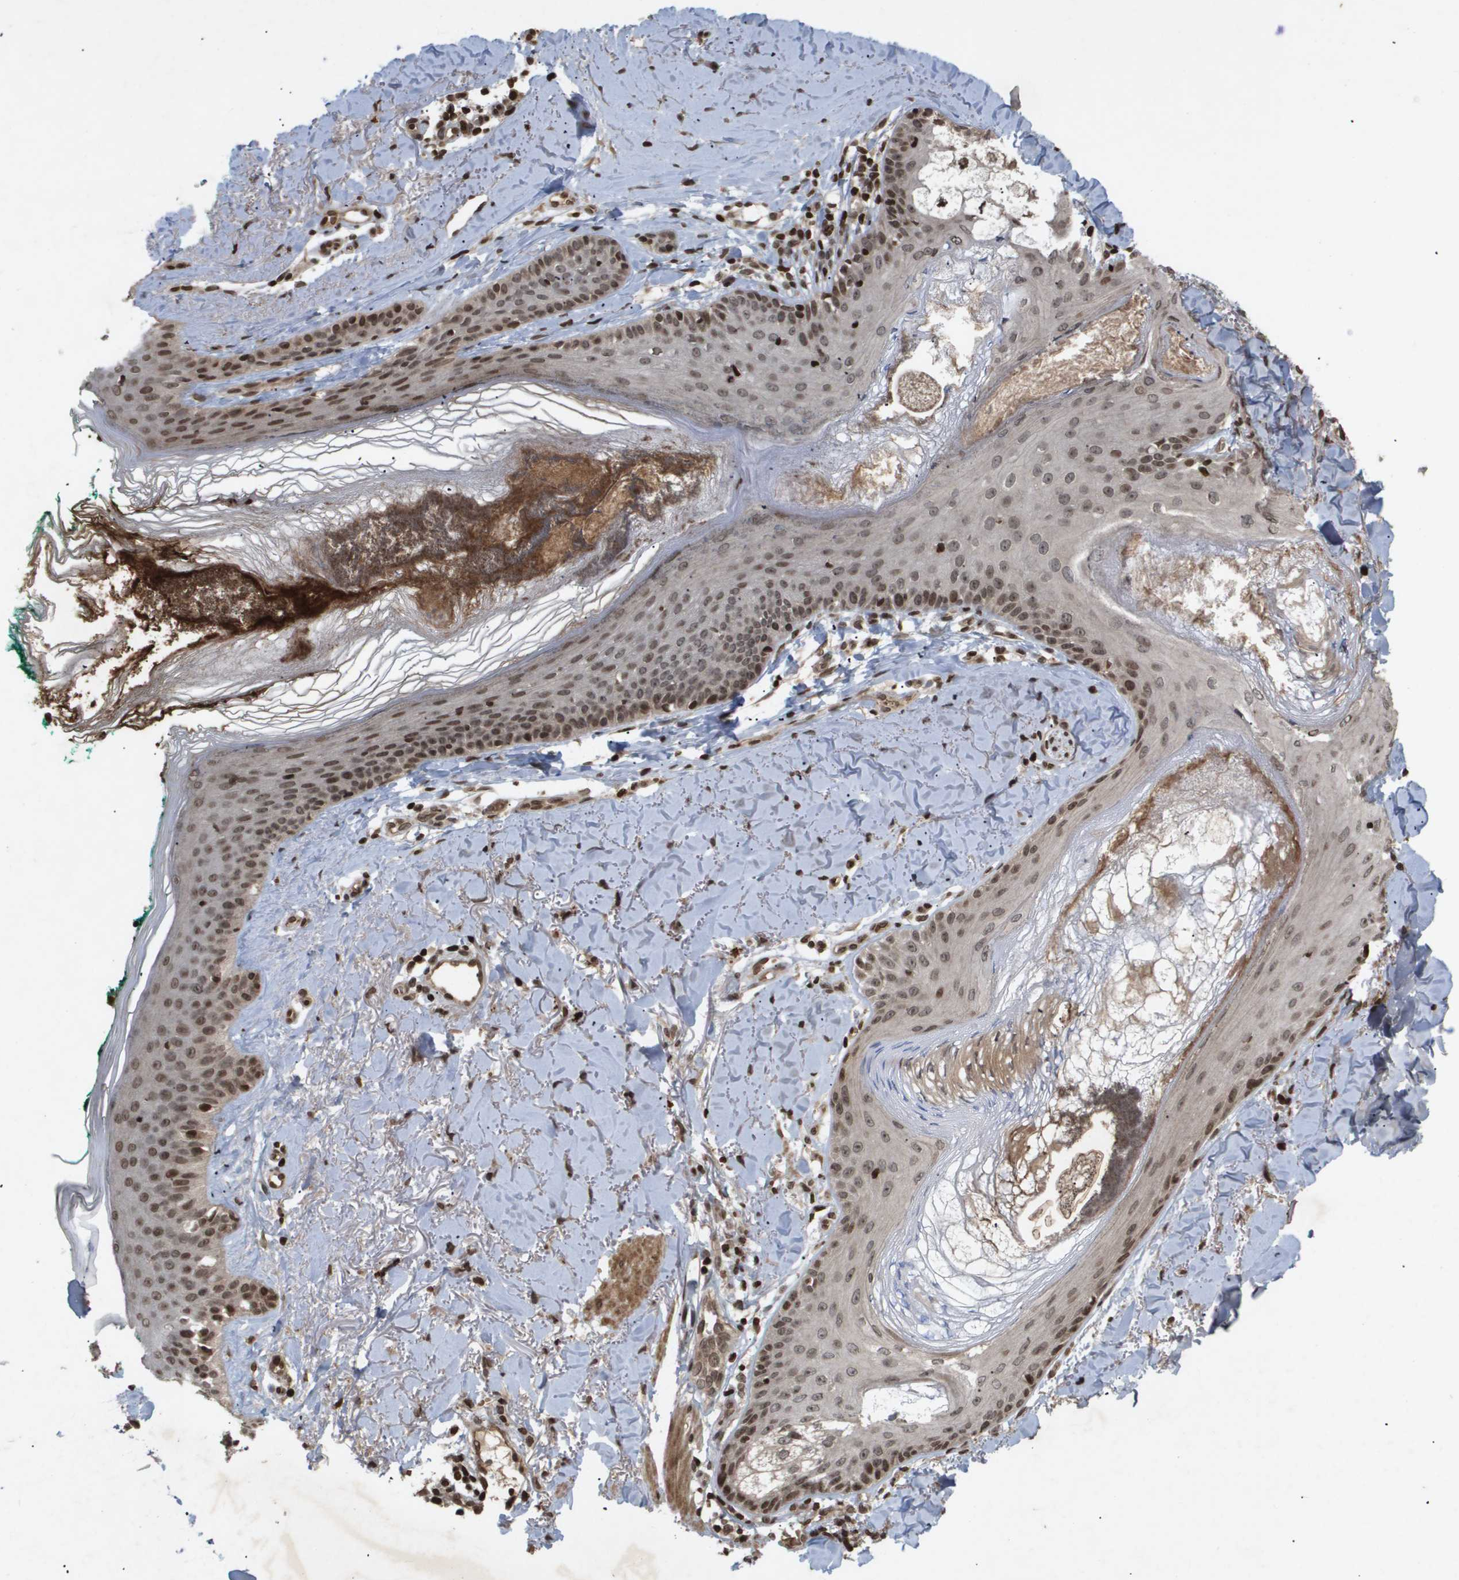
{"staining": {"intensity": "moderate", "quantity": "25%-75%", "location": "nuclear"}, "tissue": "skin cancer", "cell_type": "Tumor cells", "image_type": "cancer", "snomed": [{"axis": "morphology", "description": "Basal cell carcinoma"}, {"axis": "topography", "description": "Skin"}], "caption": "A micrograph of basal cell carcinoma (skin) stained for a protein exhibits moderate nuclear brown staining in tumor cells.", "gene": "HSPA6", "patient": {"sex": "male", "age": 43}}